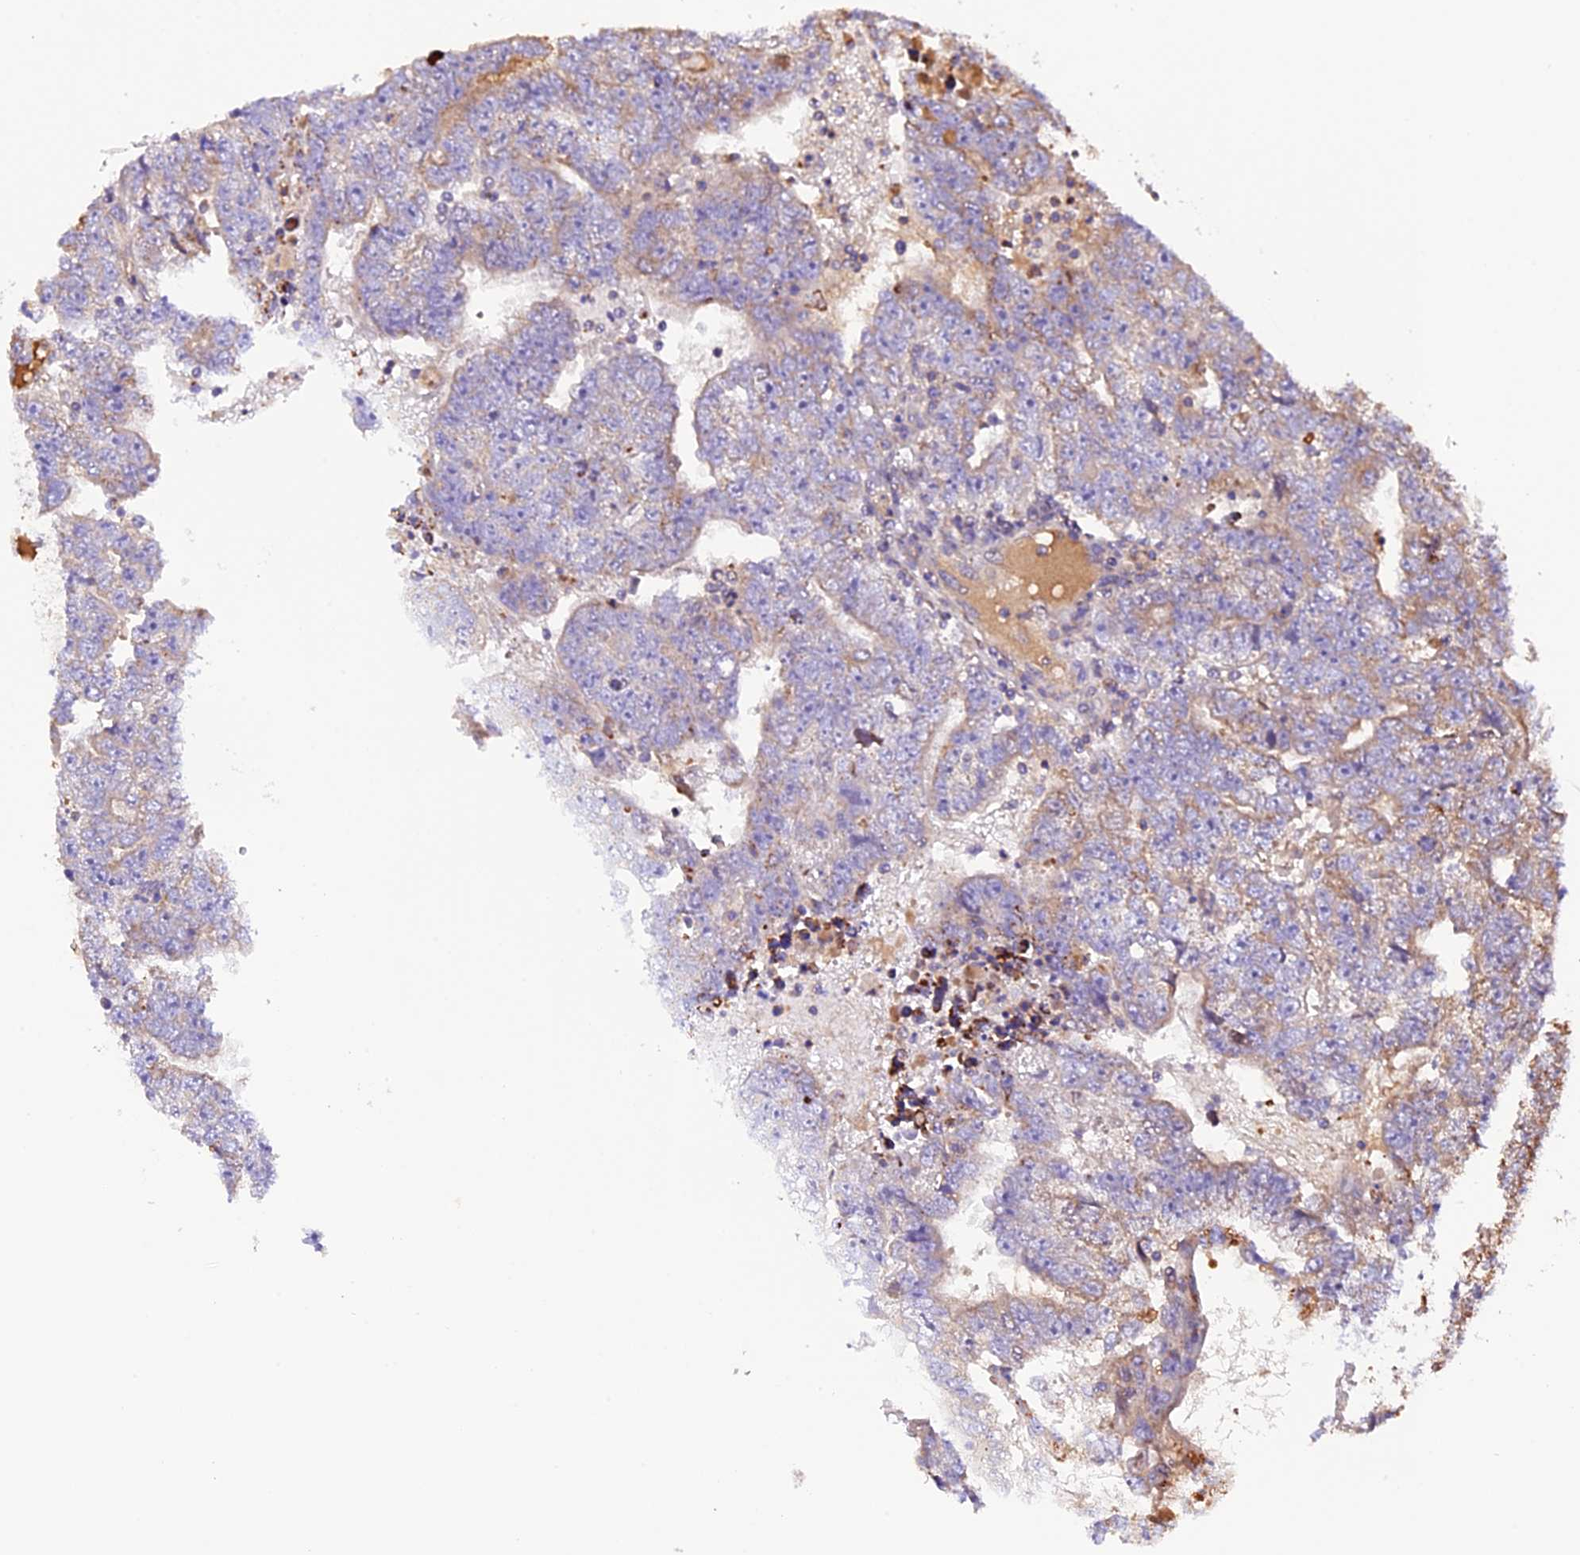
{"staining": {"intensity": "moderate", "quantity": "<25%", "location": "cytoplasmic/membranous"}, "tissue": "testis cancer", "cell_type": "Tumor cells", "image_type": "cancer", "snomed": [{"axis": "morphology", "description": "Carcinoma, Embryonal, NOS"}, {"axis": "topography", "description": "Testis"}], "caption": "A micrograph of testis cancer stained for a protein shows moderate cytoplasmic/membranous brown staining in tumor cells.", "gene": "METTL22", "patient": {"sex": "male", "age": 25}}